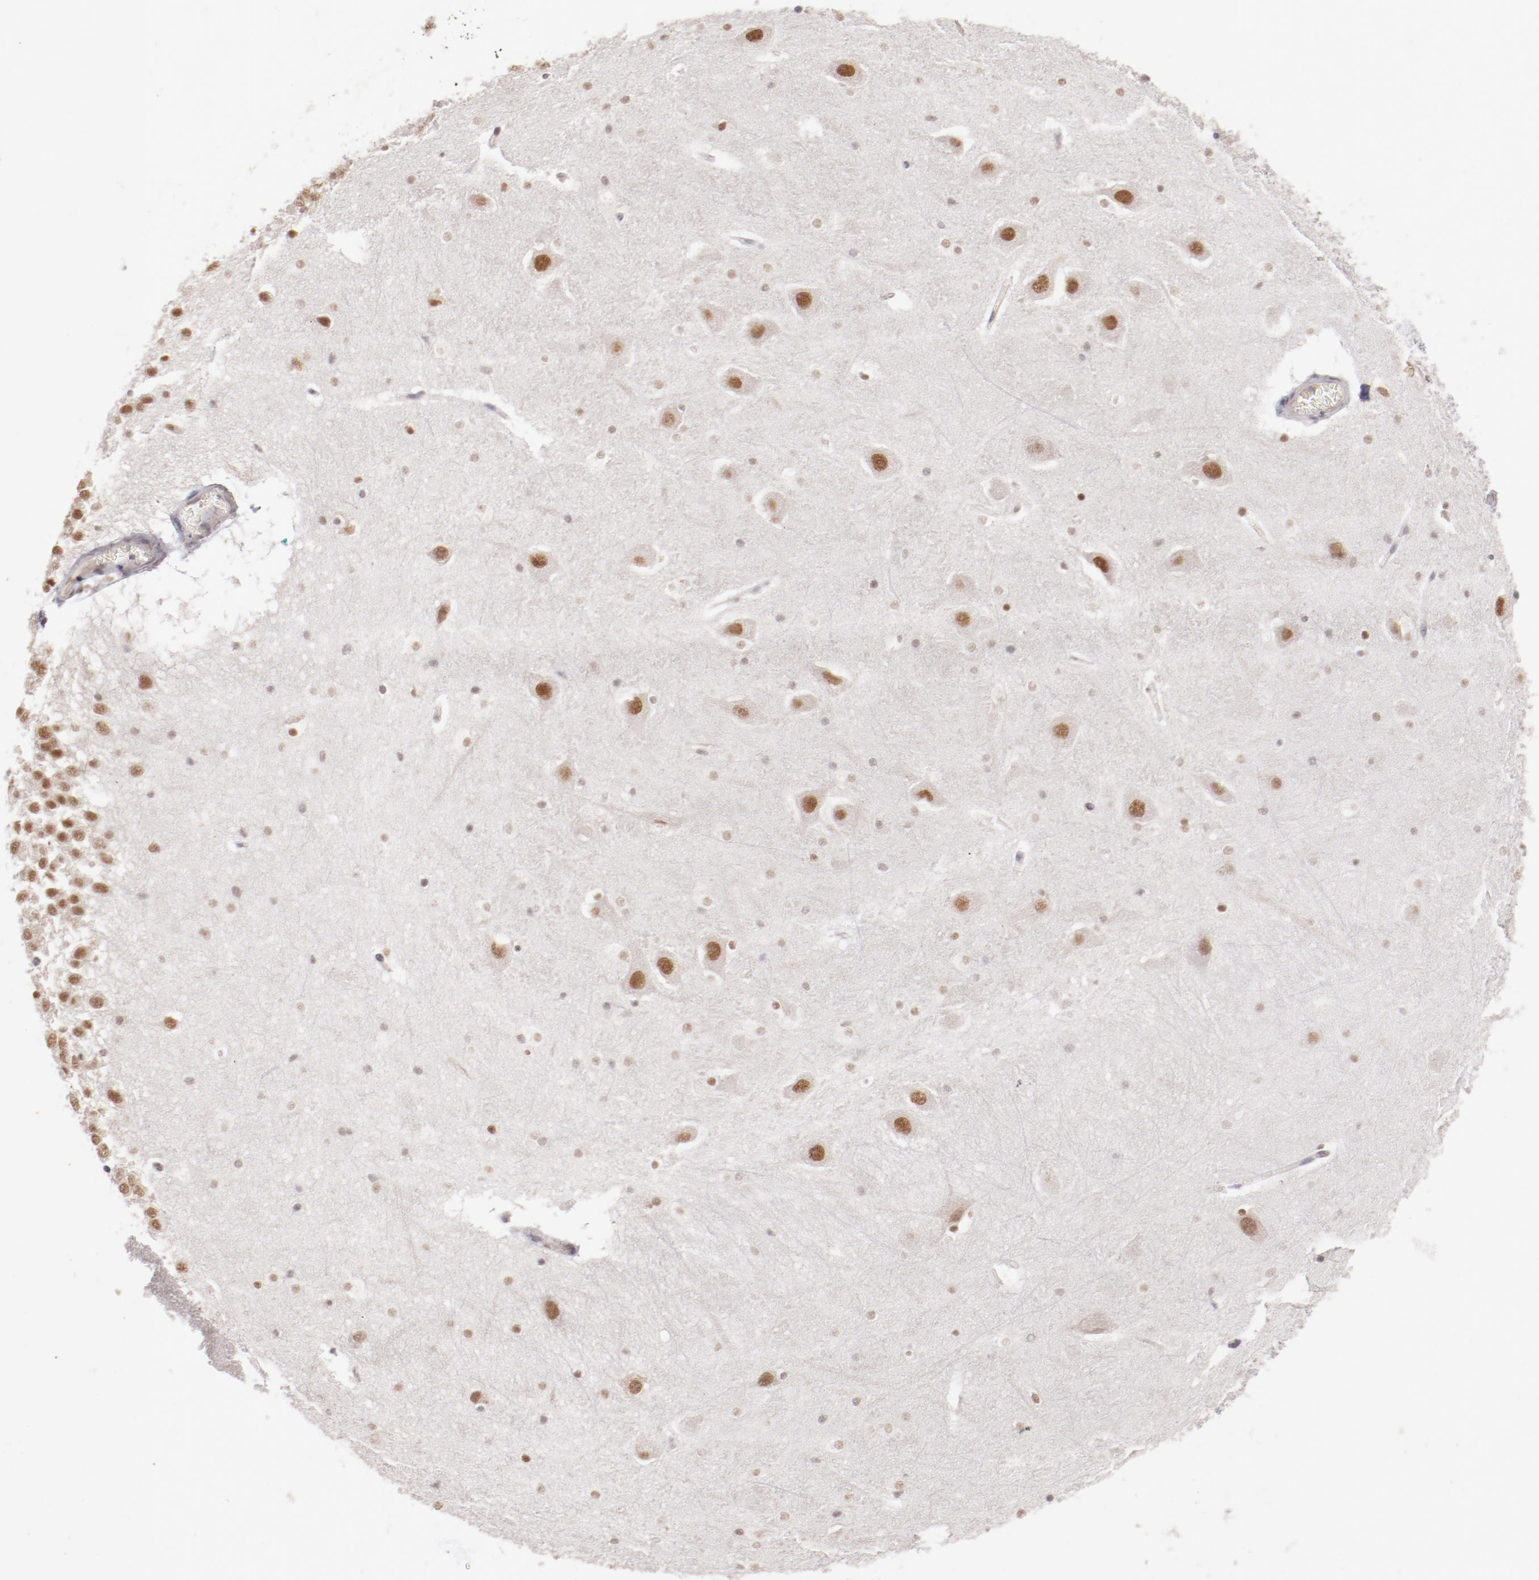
{"staining": {"intensity": "weak", "quantity": "<25%", "location": "nuclear"}, "tissue": "hippocampus", "cell_type": "Glial cells", "image_type": "normal", "snomed": [{"axis": "morphology", "description": "Normal tissue, NOS"}, {"axis": "topography", "description": "Hippocampus"}], "caption": "Glial cells are negative for brown protein staining in benign hippocampus. (Stains: DAB IHC with hematoxylin counter stain, Microscopy: brightfield microscopy at high magnification).", "gene": "NFE2", "patient": {"sex": "male", "age": 45}}